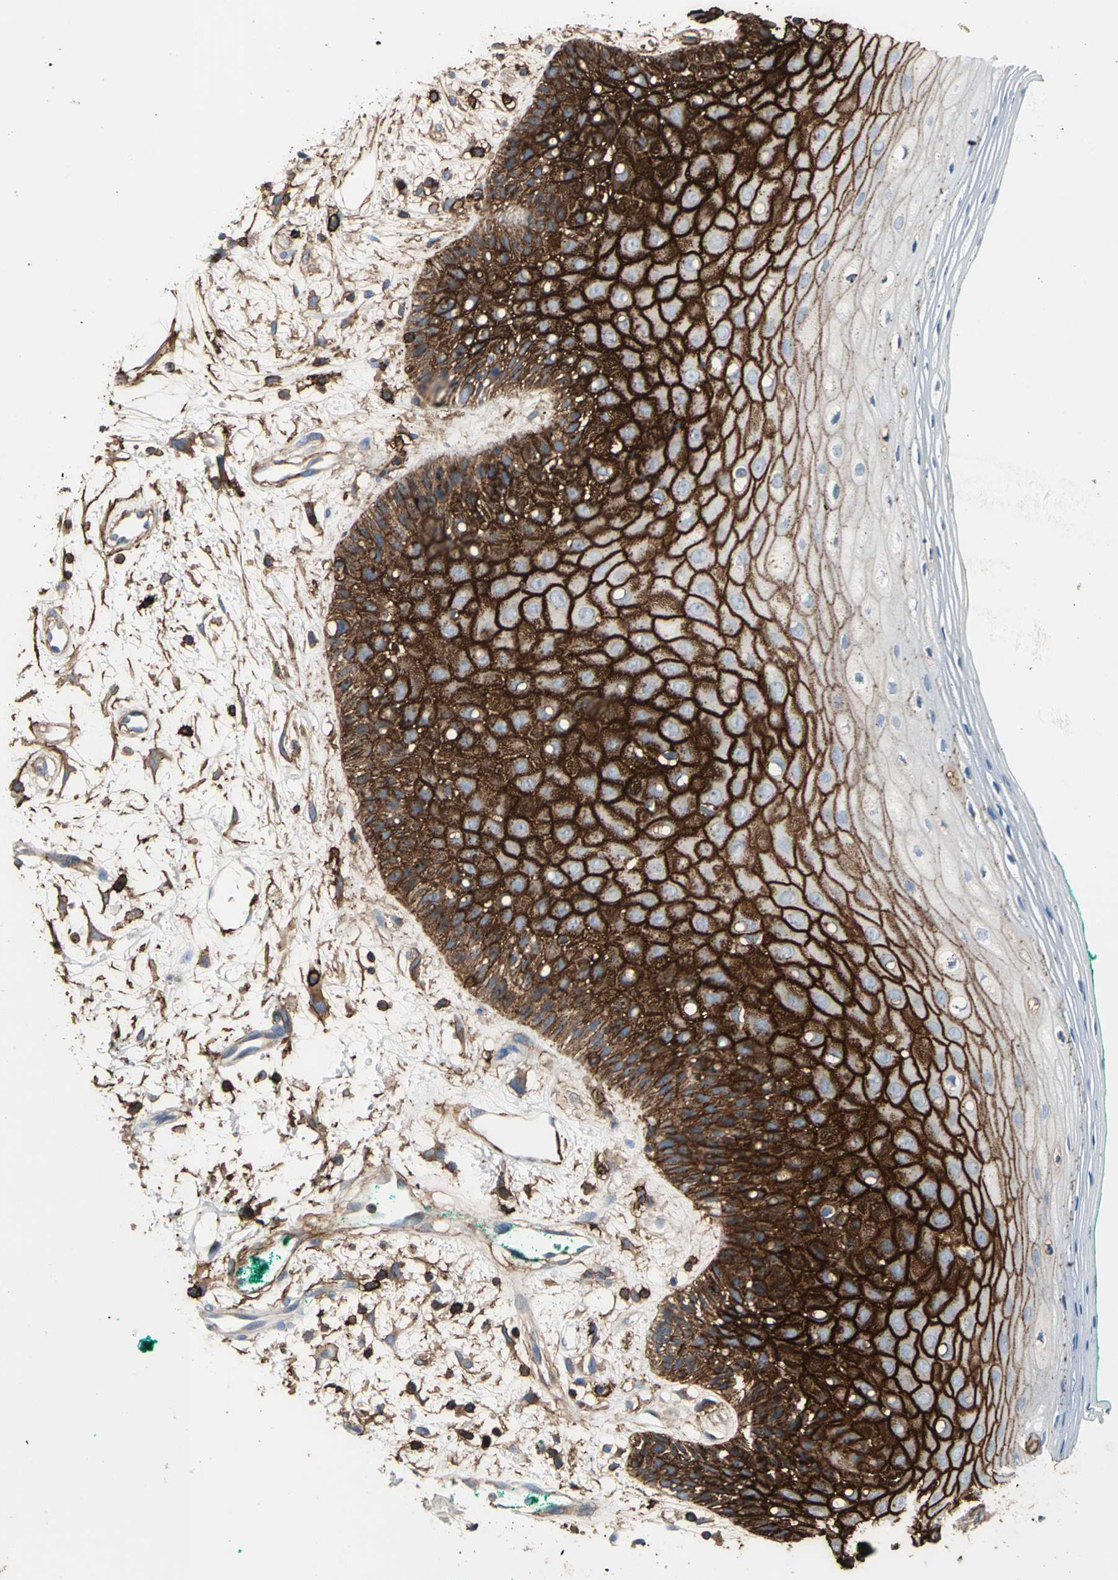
{"staining": {"intensity": "strong", "quantity": ">75%", "location": "cytoplasmic/membranous"}, "tissue": "oral mucosa", "cell_type": "Squamous epithelial cells", "image_type": "normal", "snomed": [{"axis": "morphology", "description": "Normal tissue, NOS"}, {"axis": "morphology", "description": "Squamous cell carcinoma, NOS"}, {"axis": "topography", "description": "Skeletal muscle"}, {"axis": "topography", "description": "Oral tissue"}, {"axis": "topography", "description": "Head-Neck"}], "caption": "Immunohistochemistry photomicrograph of normal oral mucosa stained for a protein (brown), which displays high levels of strong cytoplasmic/membranous expression in about >75% of squamous epithelial cells.", "gene": "CD44", "patient": {"sex": "female", "age": 84}}